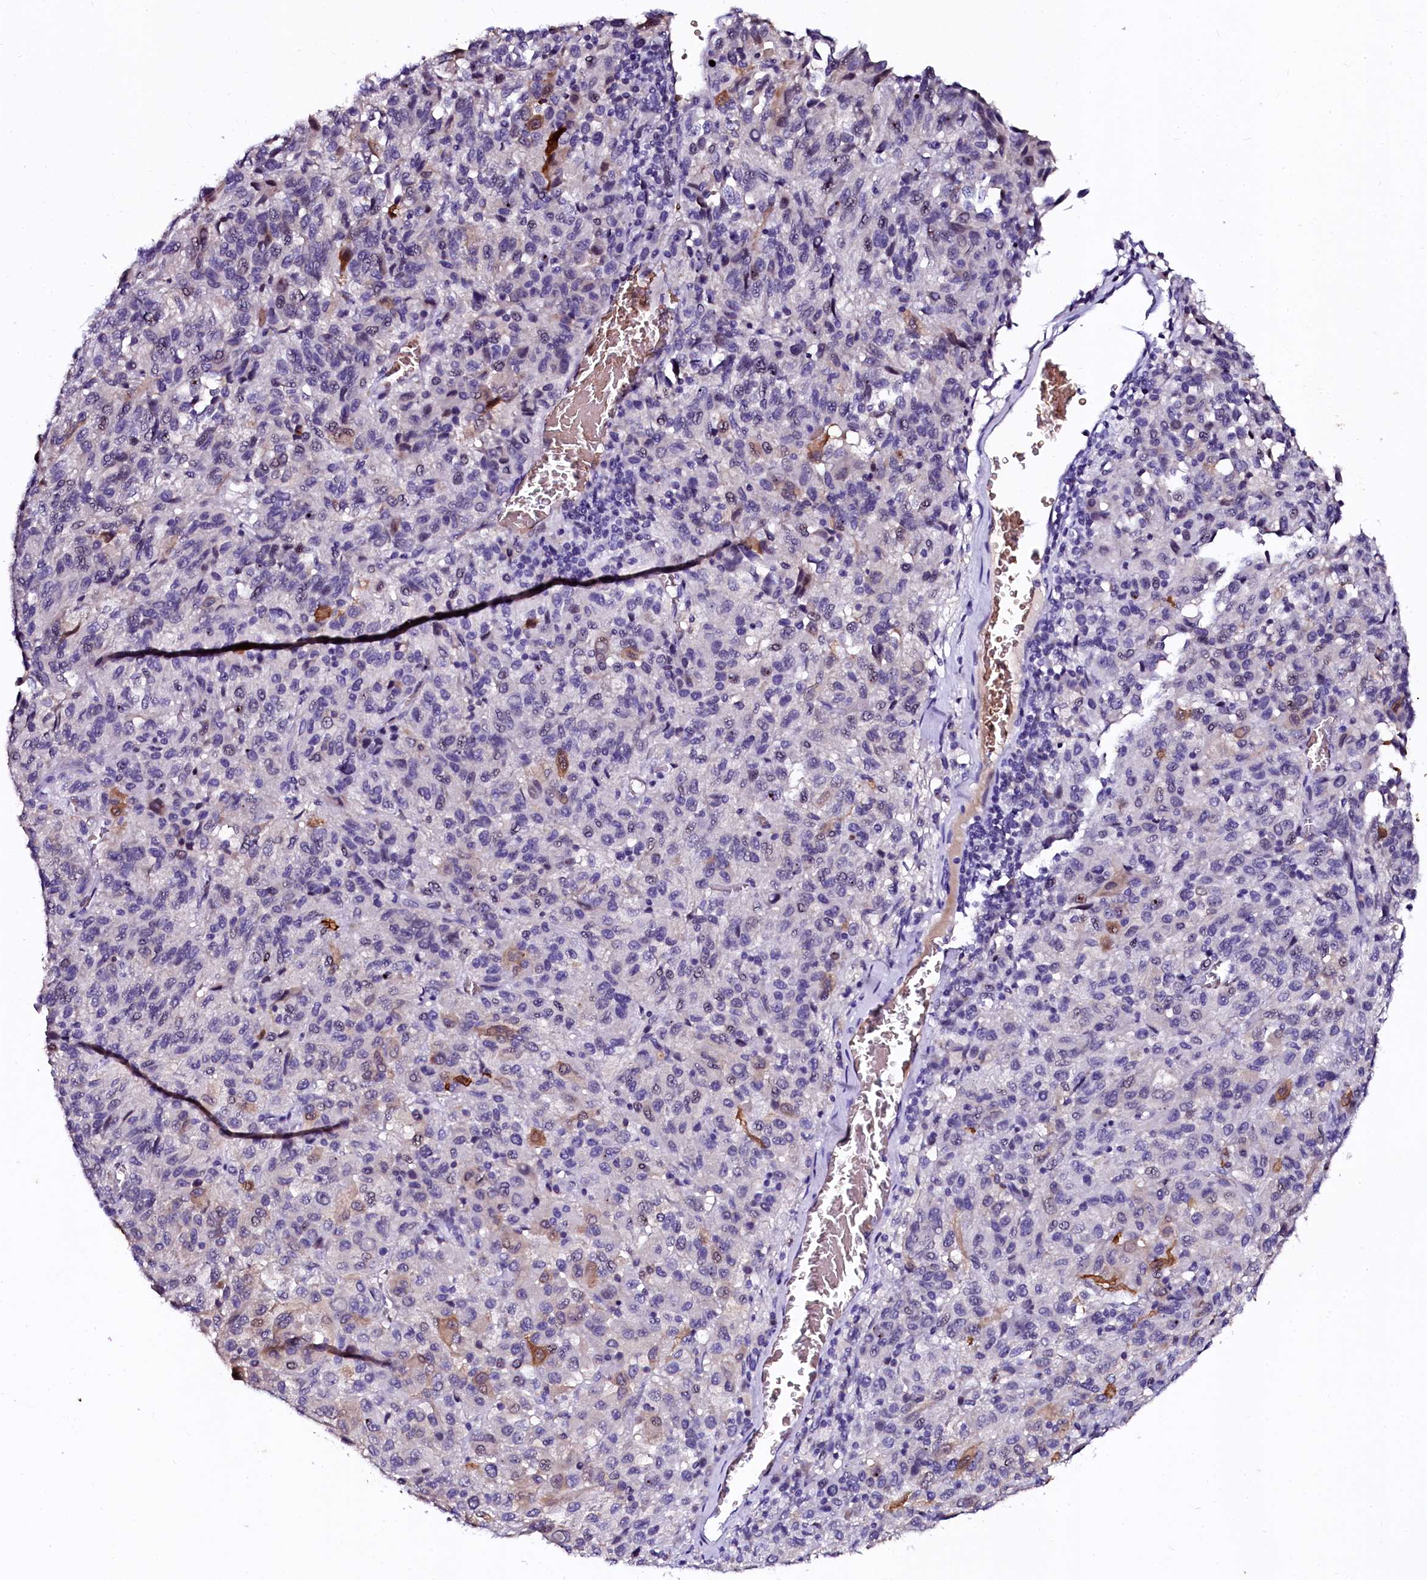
{"staining": {"intensity": "moderate", "quantity": "<25%", "location": "cytoplasmic/membranous,nuclear"}, "tissue": "melanoma", "cell_type": "Tumor cells", "image_type": "cancer", "snomed": [{"axis": "morphology", "description": "Malignant melanoma, Metastatic site"}, {"axis": "topography", "description": "Lung"}], "caption": "Tumor cells reveal low levels of moderate cytoplasmic/membranous and nuclear expression in about <25% of cells in human melanoma.", "gene": "CTDSPL2", "patient": {"sex": "male", "age": 64}}